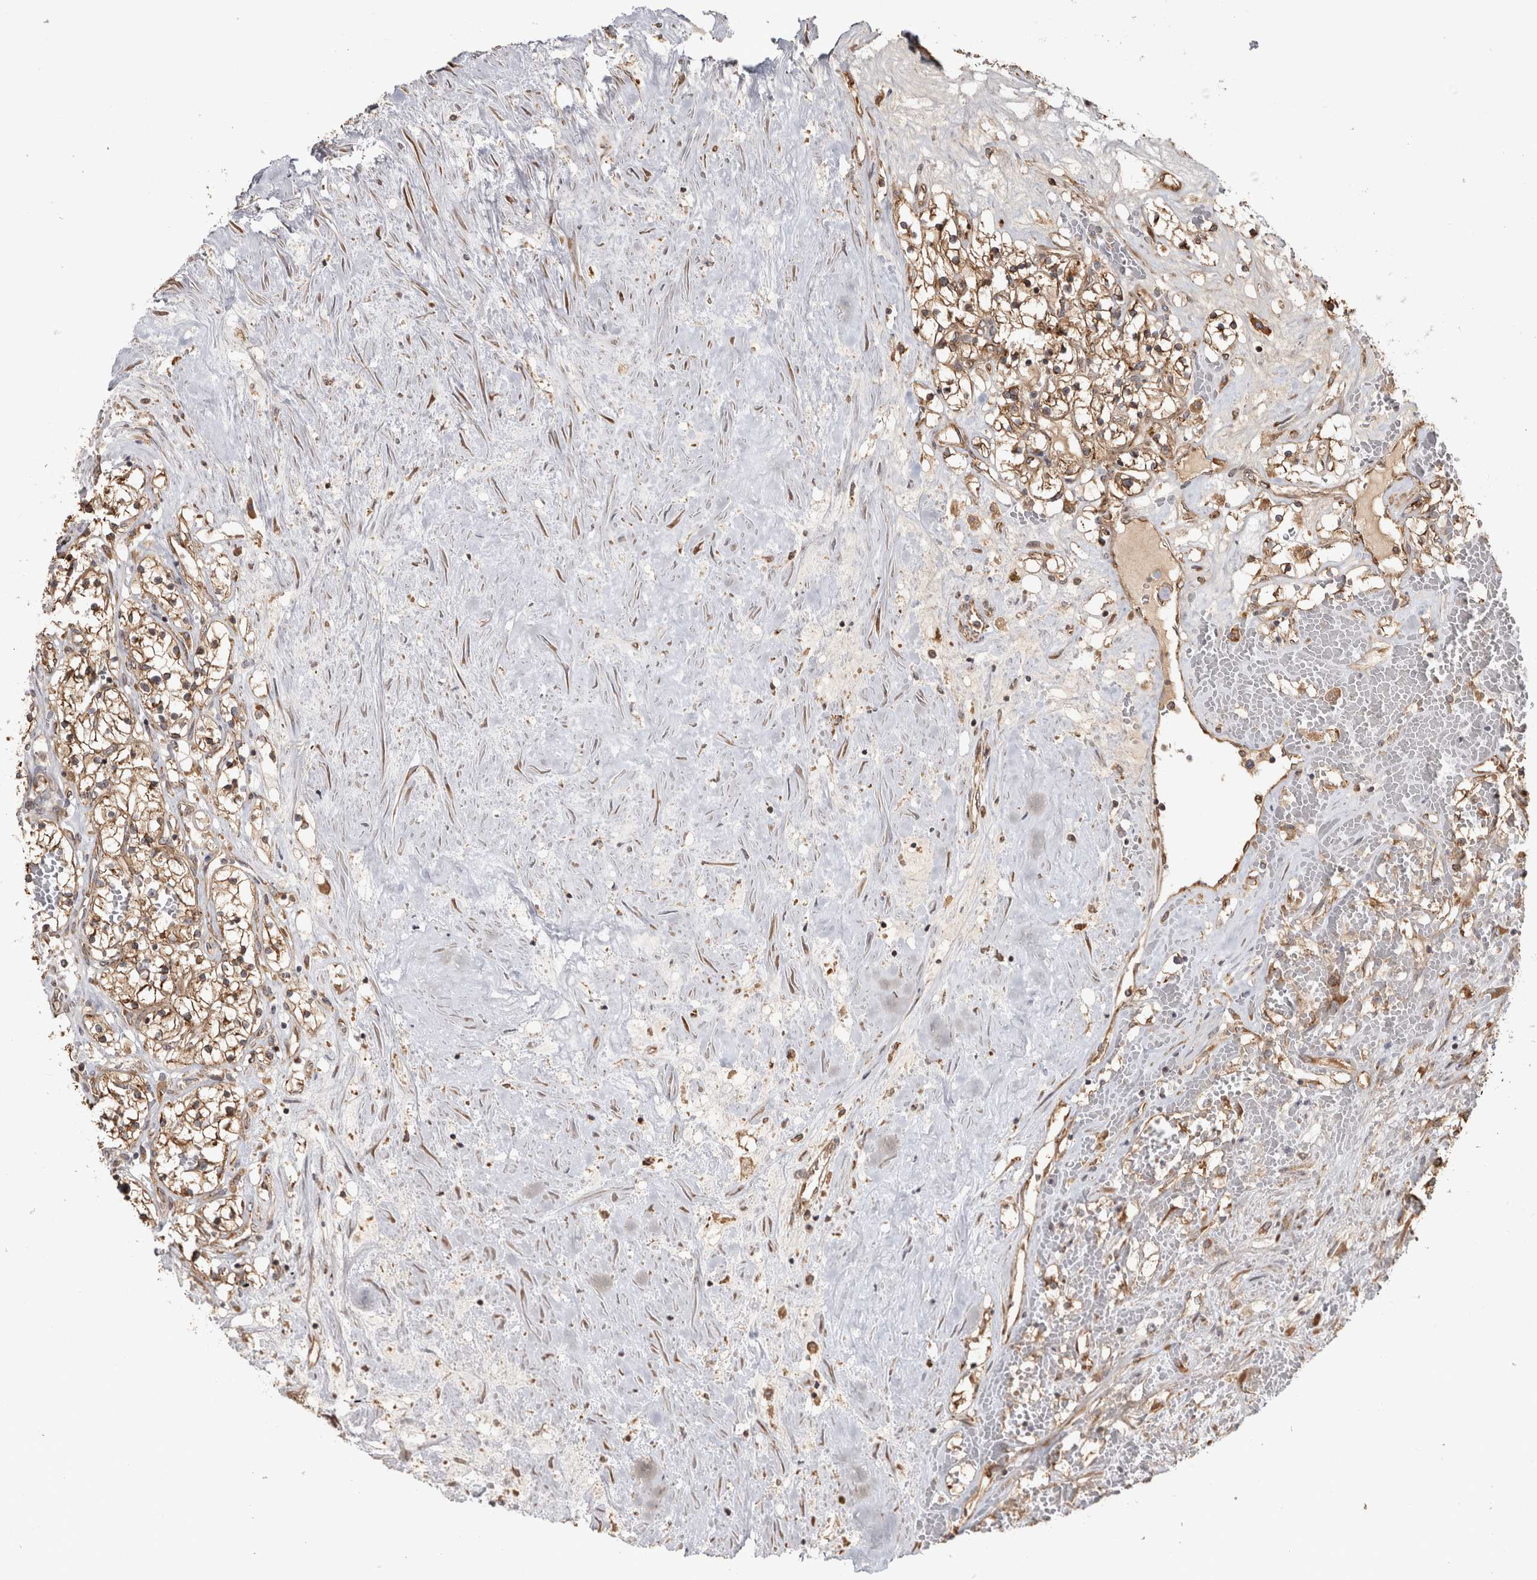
{"staining": {"intensity": "moderate", "quantity": ">75%", "location": "cytoplasmic/membranous"}, "tissue": "renal cancer", "cell_type": "Tumor cells", "image_type": "cancer", "snomed": [{"axis": "morphology", "description": "Normal tissue, NOS"}, {"axis": "morphology", "description": "Adenocarcinoma, NOS"}, {"axis": "topography", "description": "Kidney"}], "caption": "This is a photomicrograph of immunohistochemistry staining of renal cancer, which shows moderate staining in the cytoplasmic/membranous of tumor cells.", "gene": "CAMSAP2", "patient": {"sex": "male", "age": 68}}